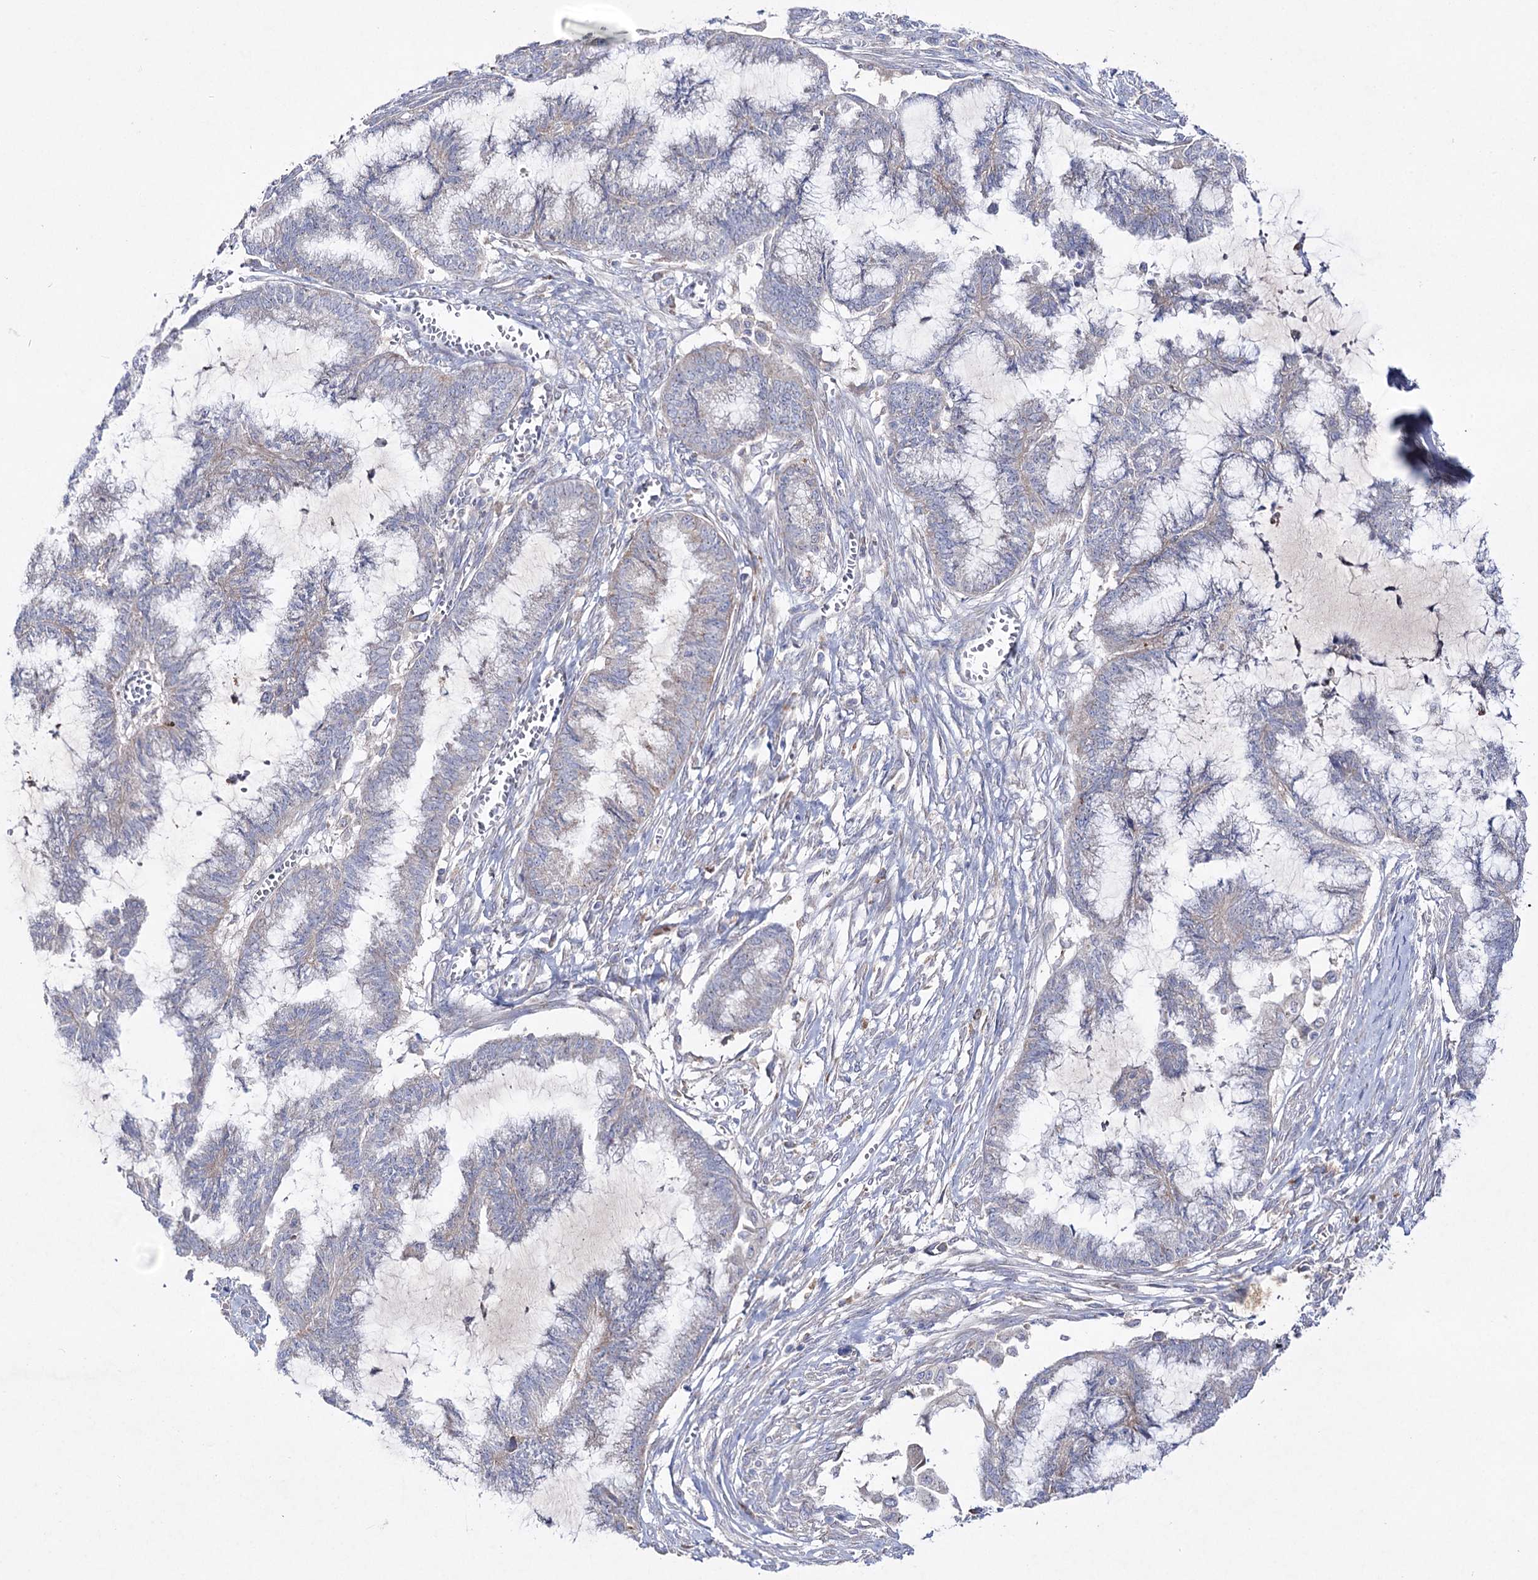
{"staining": {"intensity": "weak", "quantity": "<25%", "location": "cytoplasmic/membranous"}, "tissue": "endometrial cancer", "cell_type": "Tumor cells", "image_type": "cancer", "snomed": [{"axis": "morphology", "description": "Adenocarcinoma, NOS"}, {"axis": "topography", "description": "Endometrium"}], "caption": "DAB (3,3'-diaminobenzidine) immunohistochemical staining of human endometrial adenocarcinoma exhibits no significant expression in tumor cells.", "gene": "NAGLU", "patient": {"sex": "female", "age": 86}}